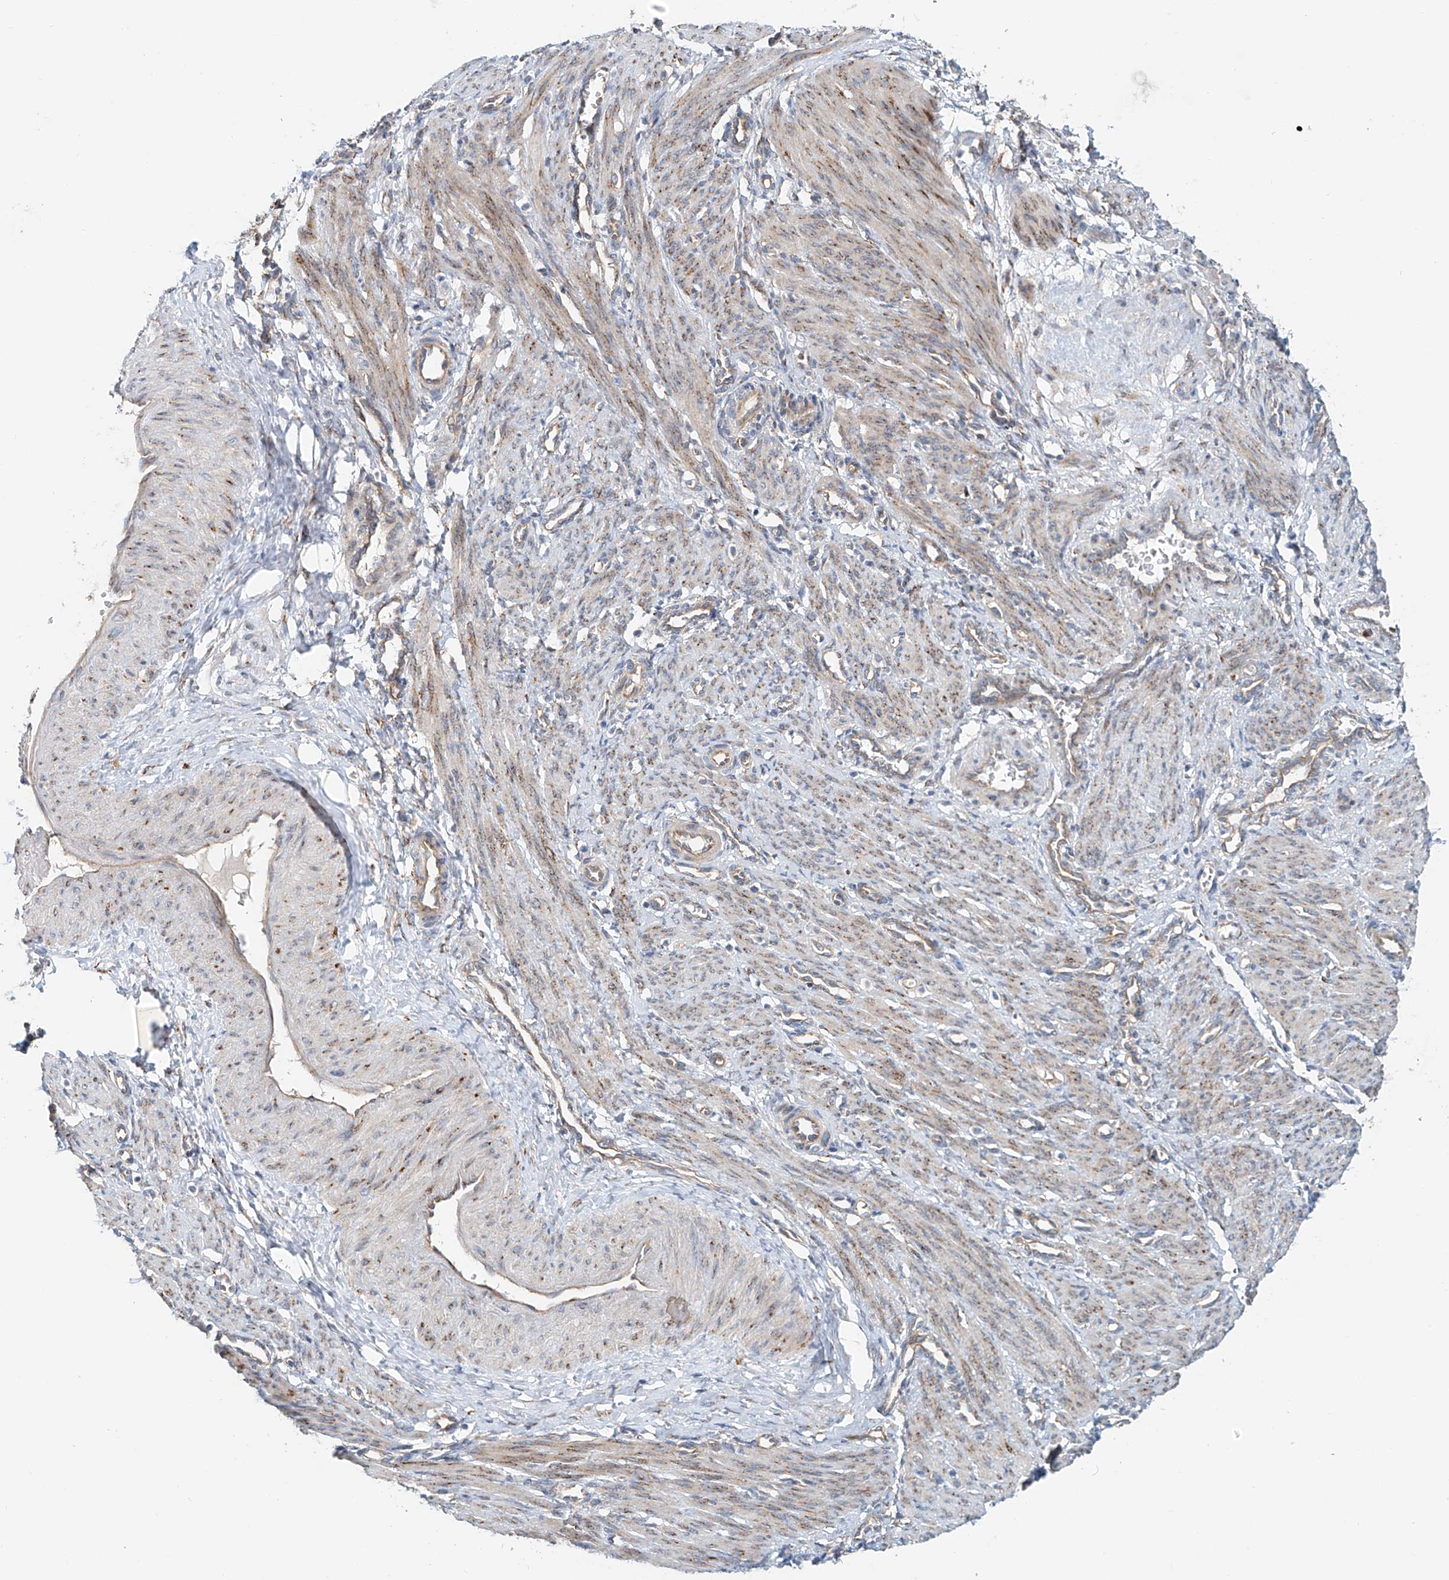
{"staining": {"intensity": "moderate", "quantity": "<25%", "location": "cytoplasmic/membranous"}, "tissue": "smooth muscle", "cell_type": "Smooth muscle cells", "image_type": "normal", "snomed": [{"axis": "morphology", "description": "Normal tissue, NOS"}, {"axis": "topography", "description": "Endometrium"}], "caption": "Immunohistochemistry (IHC) staining of unremarkable smooth muscle, which exhibits low levels of moderate cytoplasmic/membranous staining in about <25% of smooth muscle cells indicating moderate cytoplasmic/membranous protein positivity. The staining was performed using DAB (3,3'-diaminobenzidine) (brown) for protein detection and nuclei were counterstained in hematoxylin (blue).", "gene": "SNAP29", "patient": {"sex": "female", "age": 33}}